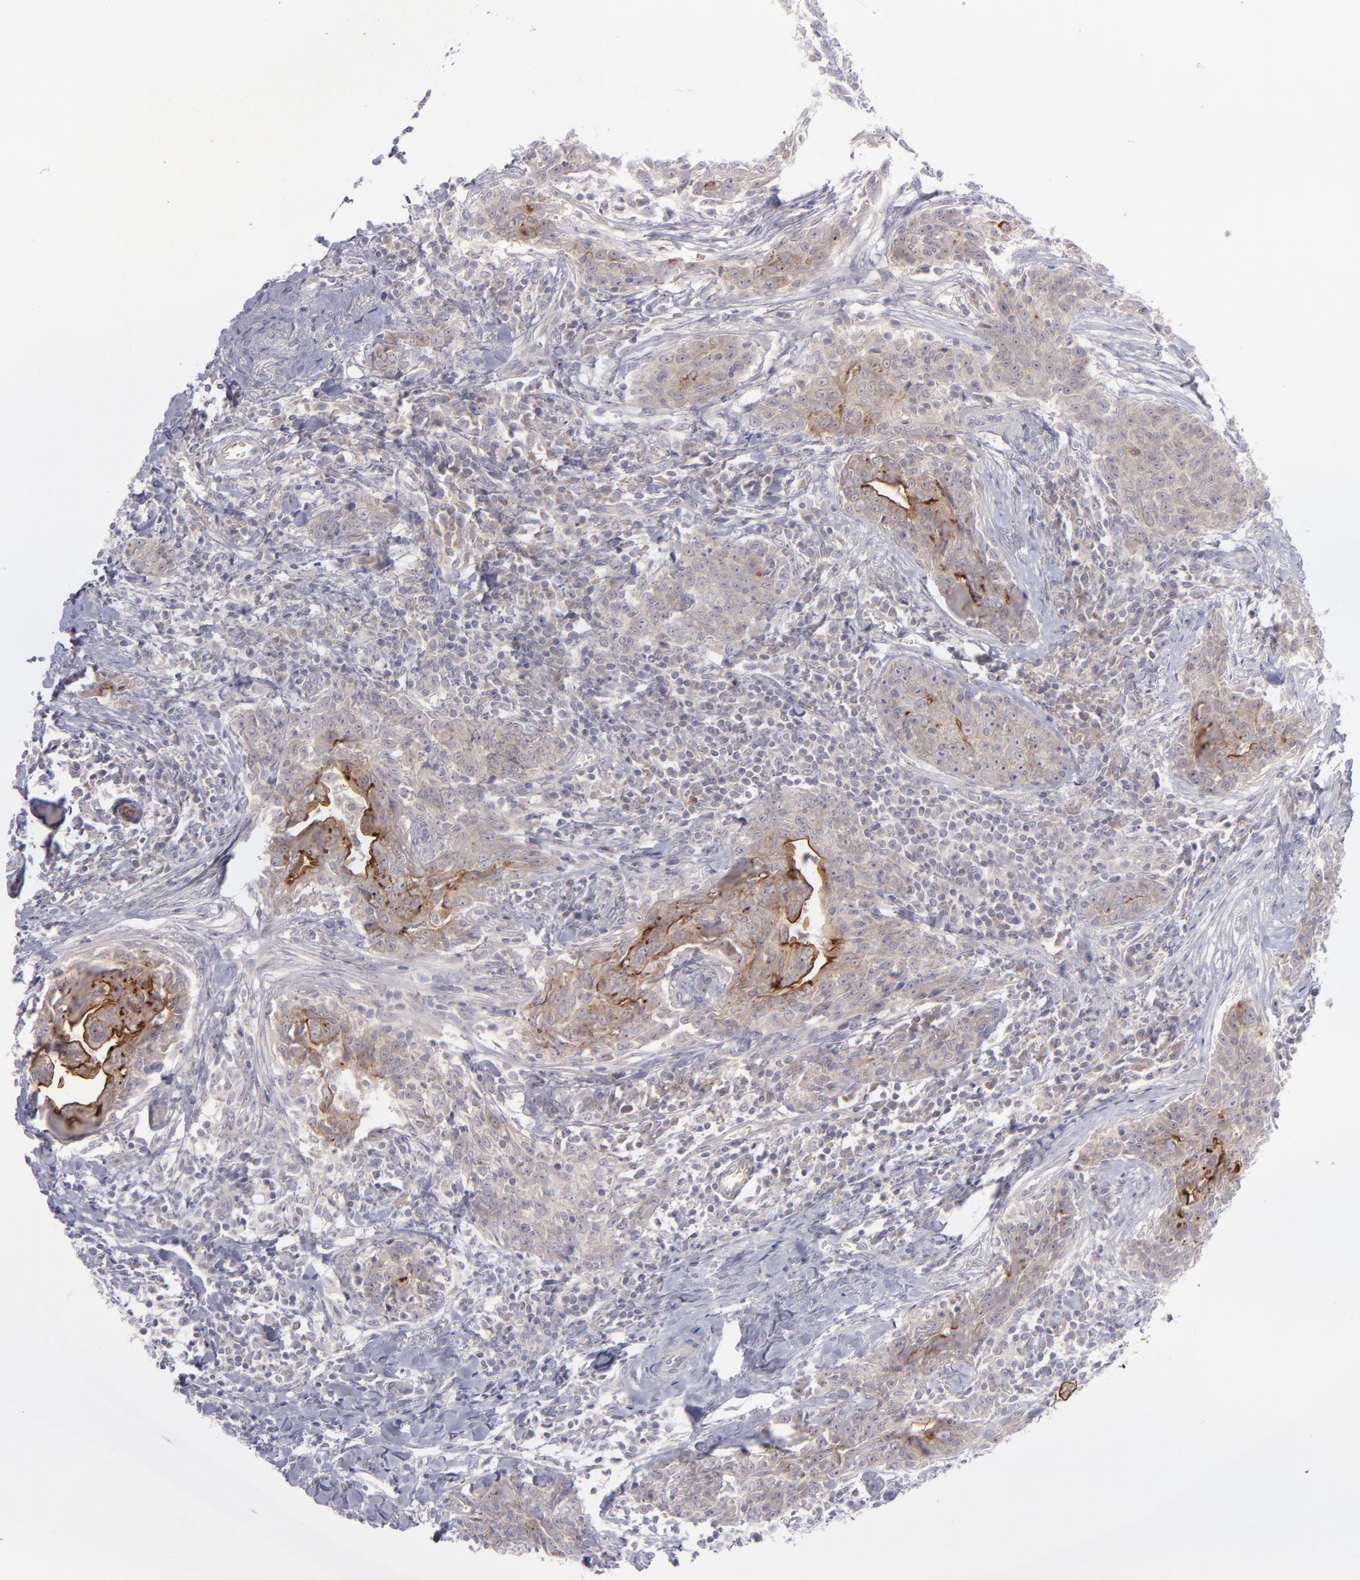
{"staining": {"intensity": "moderate", "quantity": "25%-75%", "location": "cytoplasmic/membranous"}, "tissue": "breast cancer", "cell_type": "Tumor cells", "image_type": "cancer", "snomed": [{"axis": "morphology", "description": "Duct carcinoma"}, {"axis": "topography", "description": "Breast"}], "caption": "The immunohistochemical stain labels moderate cytoplasmic/membranous expression in tumor cells of infiltrating ductal carcinoma (breast) tissue. The staining was performed using DAB (3,3'-diaminobenzidine), with brown indicating positive protein expression. Nuclei are stained blue with hematoxylin.", "gene": "EVPL", "patient": {"sex": "female", "age": 50}}